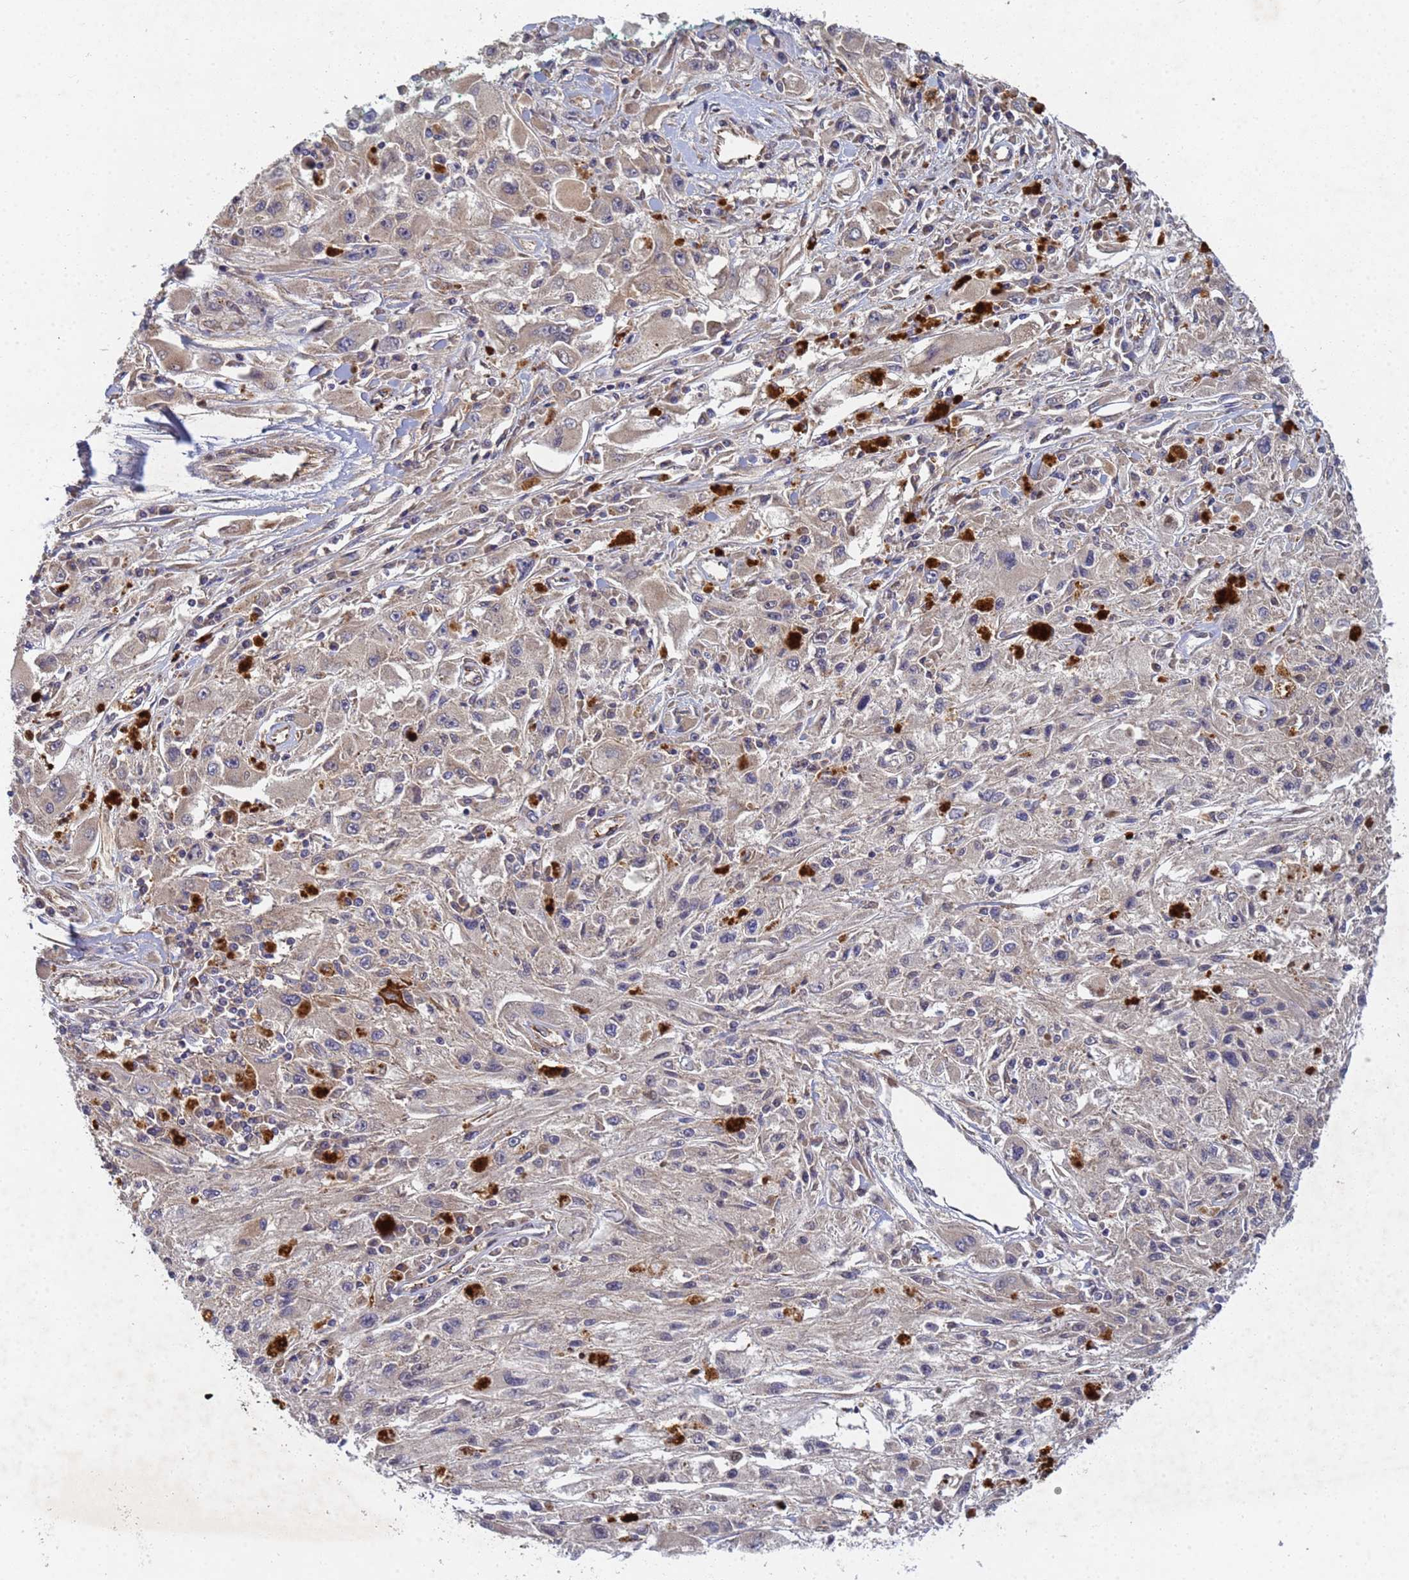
{"staining": {"intensity": "weak", "quantity": "<25%", "location": "cytoplasmic/membranous"}, "tissue": "melanoma", "cell_type": "Tumor cells", "image_type": "cancer", "snomed": [{"axis": "morphology", "description": "Malignant melanoma, Metastatic site"}, {"axis": "topography", "description": "Skin"}], "caption": "There is no significant staining in tumor cells of melanoma. (DAB IHC visualized using brightfield microscopy, high magnification).", "gene": "C8orf34", "patient": {"sex": "male", "age": 53}}